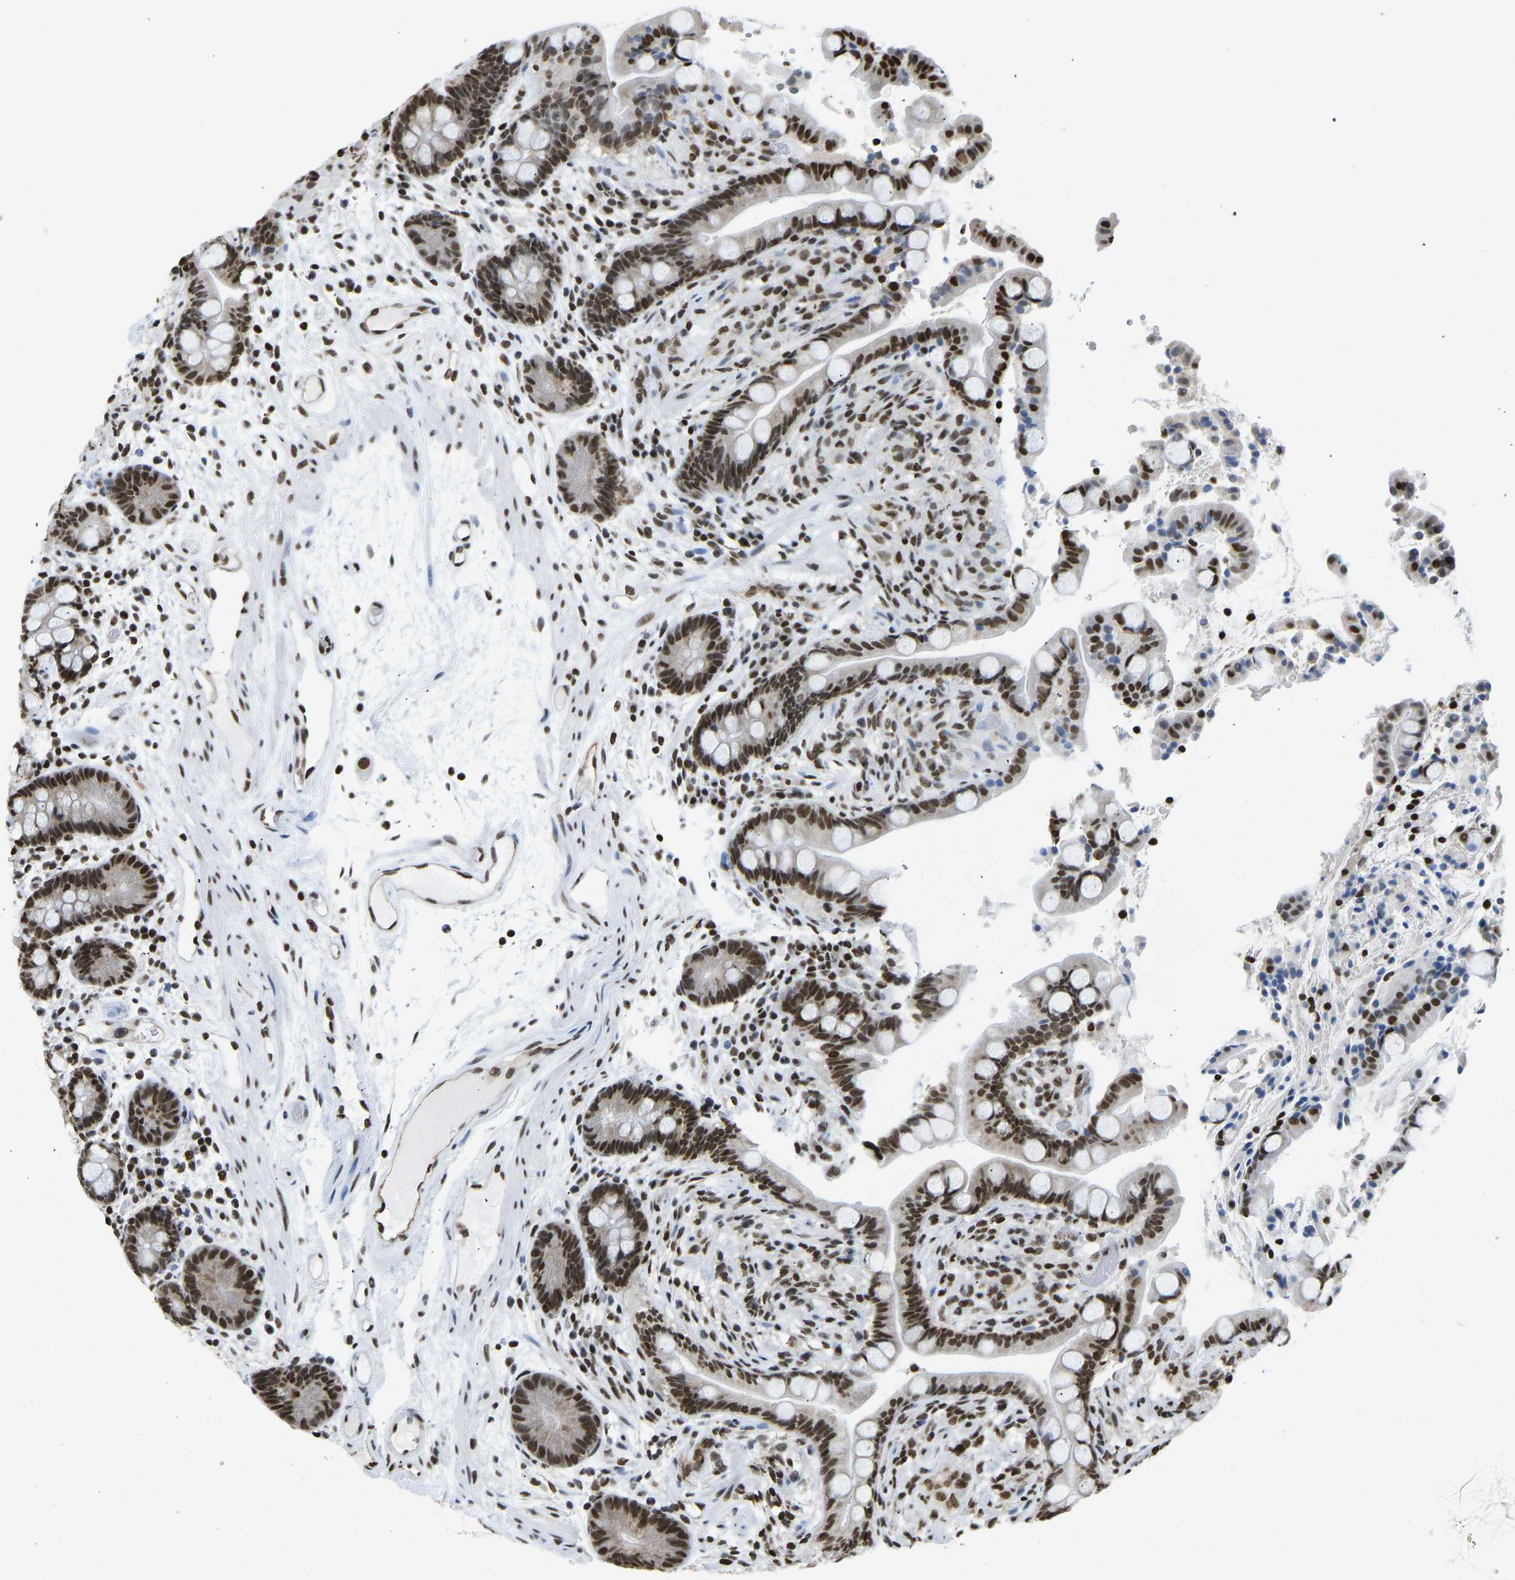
{"staining": {"intensity": "strong", "quantity": ">75%", "location": "nuclear"}, "tissue": "colon", "cell_type": "Endothelial cells", "image_type": "normal", "snomed": [{"axis": "morphology", "description": "Normal tissue, NOS"}, {"axis": "topography", "description": "Colon"}], "caption": "Immunohistochemical staining of benign human colon displays >75% levels of strong nuclear protein positivity in about >75% of endothelial cells. Using DAB (3,3'-diaminobenzidine) (brown) and hematoxylin (blue) stains, captured at high magnification using brightfield microscopy.", "gene": "ZSCAN20", "patient": {"sex": "male", "age": 73}}